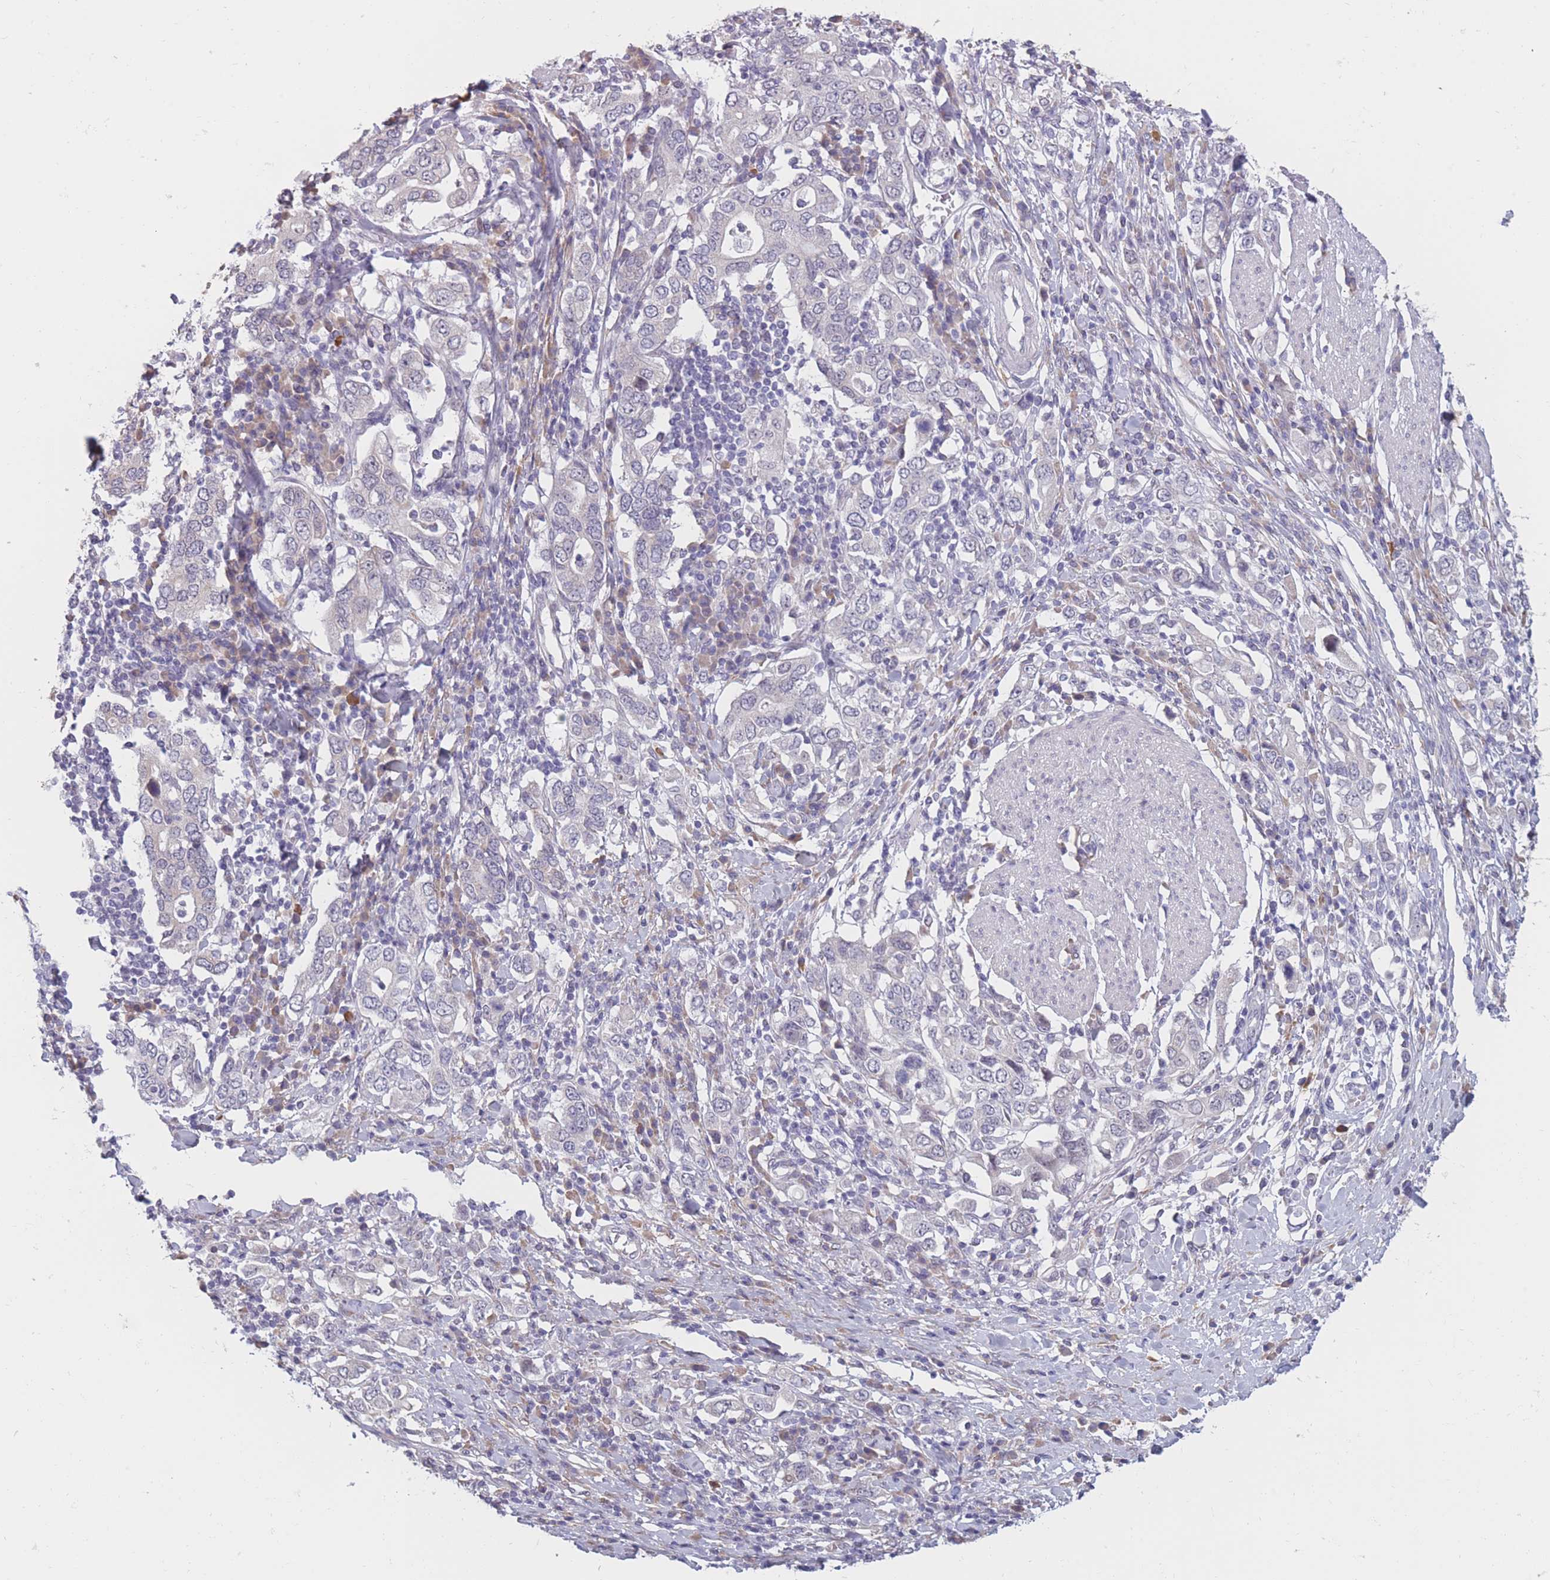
{"staining": {"intensity": "negative", "quantity": "none", "location": "none"}, "tissue": "stomach cancer", "cell_type": "Tumor cells", "image_type": "cancer", "snomed": [{"axis": "morphology", "description": "Adenocarcinoma, NOS"}, {"axis": "topography", "description": "Stomach, upper"}, {"axis": "topography", "description": "Stomach"}], "caption": "An immunohistochemistry (IHC) photomicrograph of stomach cancer is shown. There is no staining in tumor cells of stomach cancer.", "gene": "COL27A1", "patient": {"sex": "male", "age": 62}}